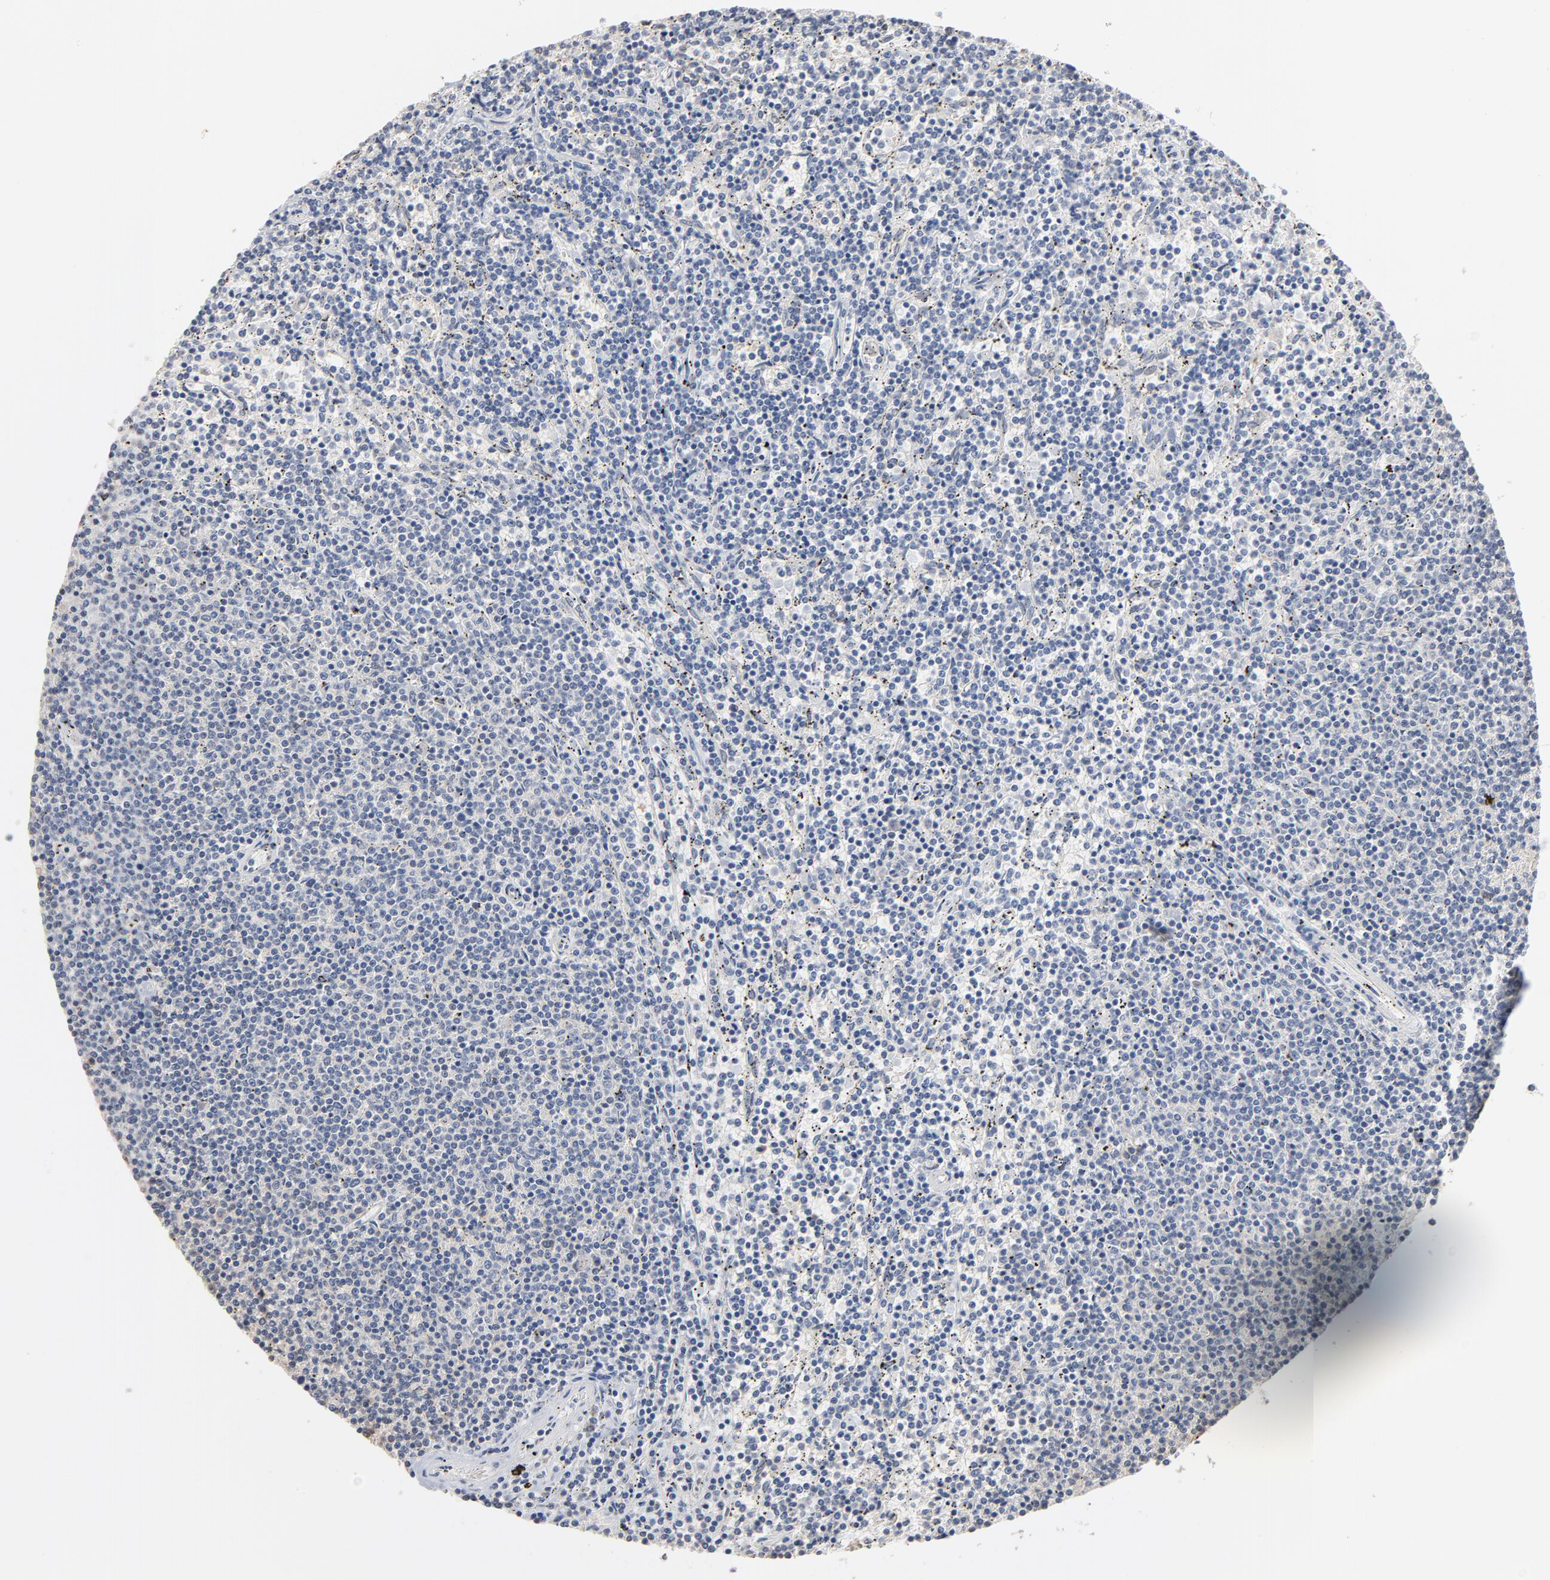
{"staining": {"intensity": "negative", "quantity": "none", "location": "none"}, "tissue": "lymphoma", "cell_type": "Tumor cells", "image_type": "cancer", "snomed": [{"axis": "morphology", "description": "Malignant lymphoma, non-Hodgkin's type, Low grade"}, {"axis": "topography", "description": "Spleen"}], "caption": "Micrograph shows no significant protein staining in tumor cells of lymphoma.", "gene": "EPCAM", "patient": {"sex": "female", "age": 50}}